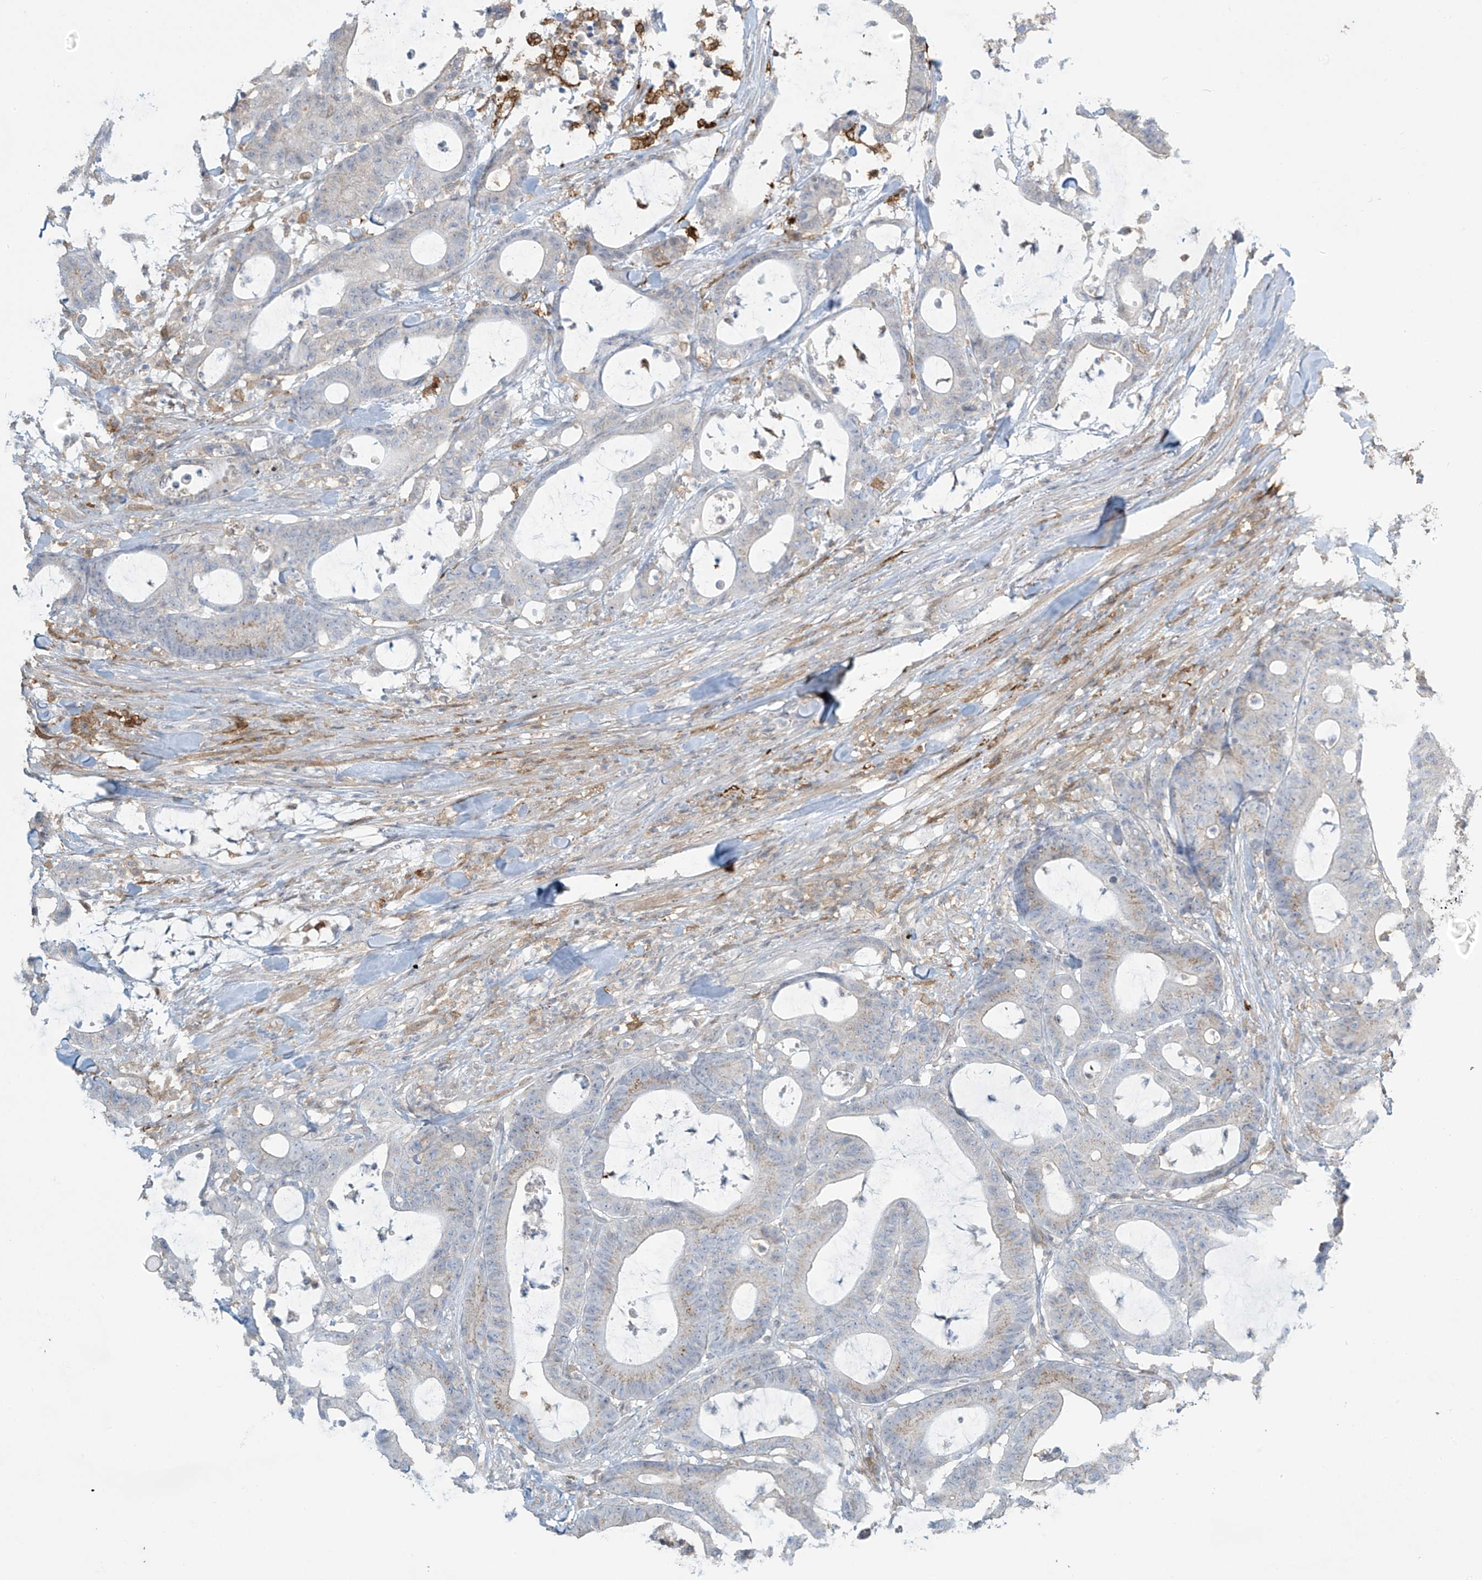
{"staining": {"intensity": "weak", "quantity": "<25%", "location": "cytoplasmic/membranous"}, "tissue": "colorectal cancer", "cell_type": "Tumor cells", "image_type": "cancer", "snomed": [{"axis": "morphology", "description": "Adenocarcinoma, NOS"}, {"axis": "topography", "description": "Colon"}], "caption": "Tumor cells show no significant staining in colorectal cancer (adenocarcinoma).", "gene": "TAGAP", "patient": {"sex": "female", "age": 84}}